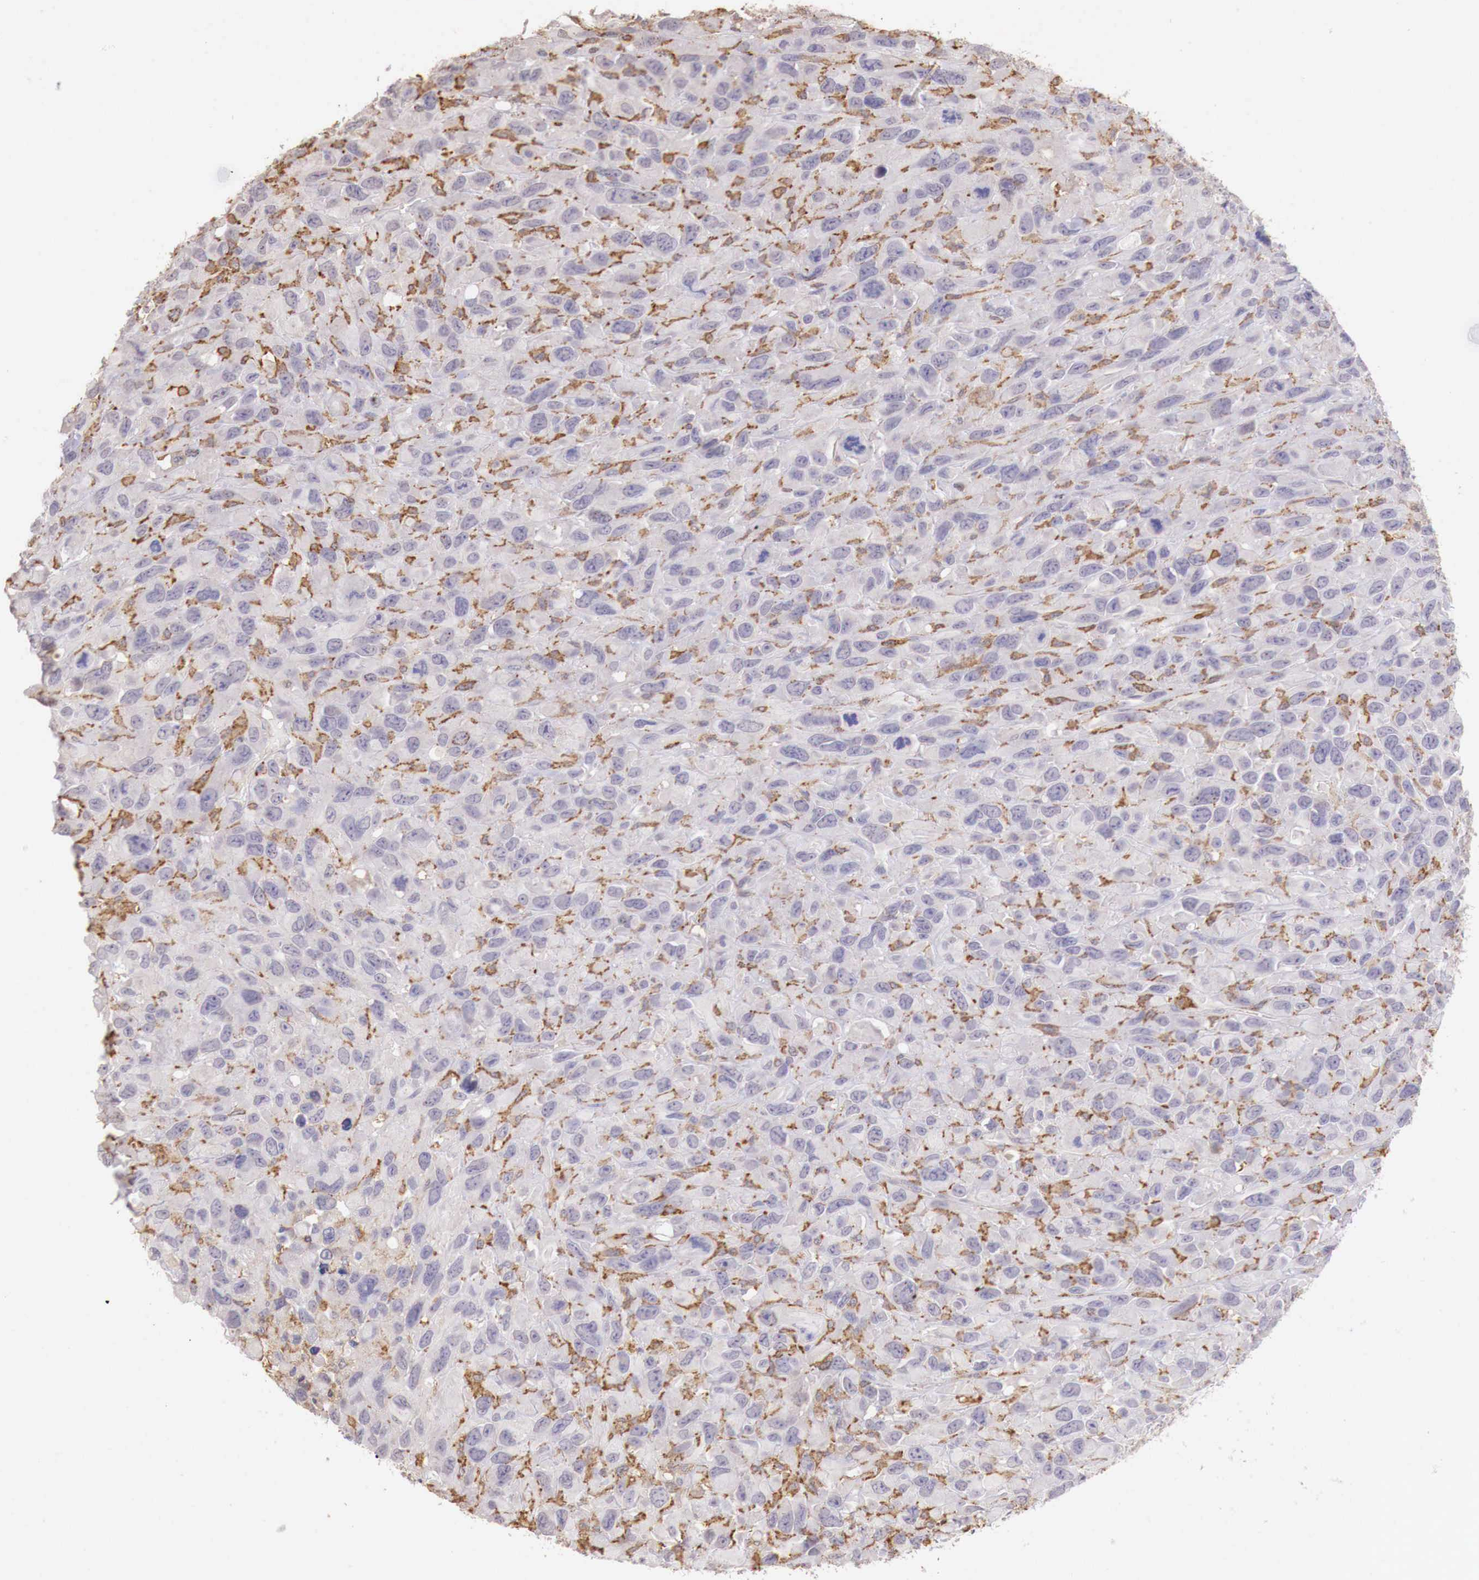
{"staining": {"intensity": "negative", "quantity": "none", "location": "none"}, "tissue": "renal cancer", "cell_type": "Tumor cells", "image_type": "cancer", "snomed": [{"axis": "morphology", "description": "Adenocarcinoma, NOS"}, {"axis": "topography", "description": "Kidney"}], "caption": "A micrograph of human adenocarcinoma (renal) is negative for staining in tumor cells.", "gene": "CHRDL1", "patient": {"sex": "male", "age": 79}}